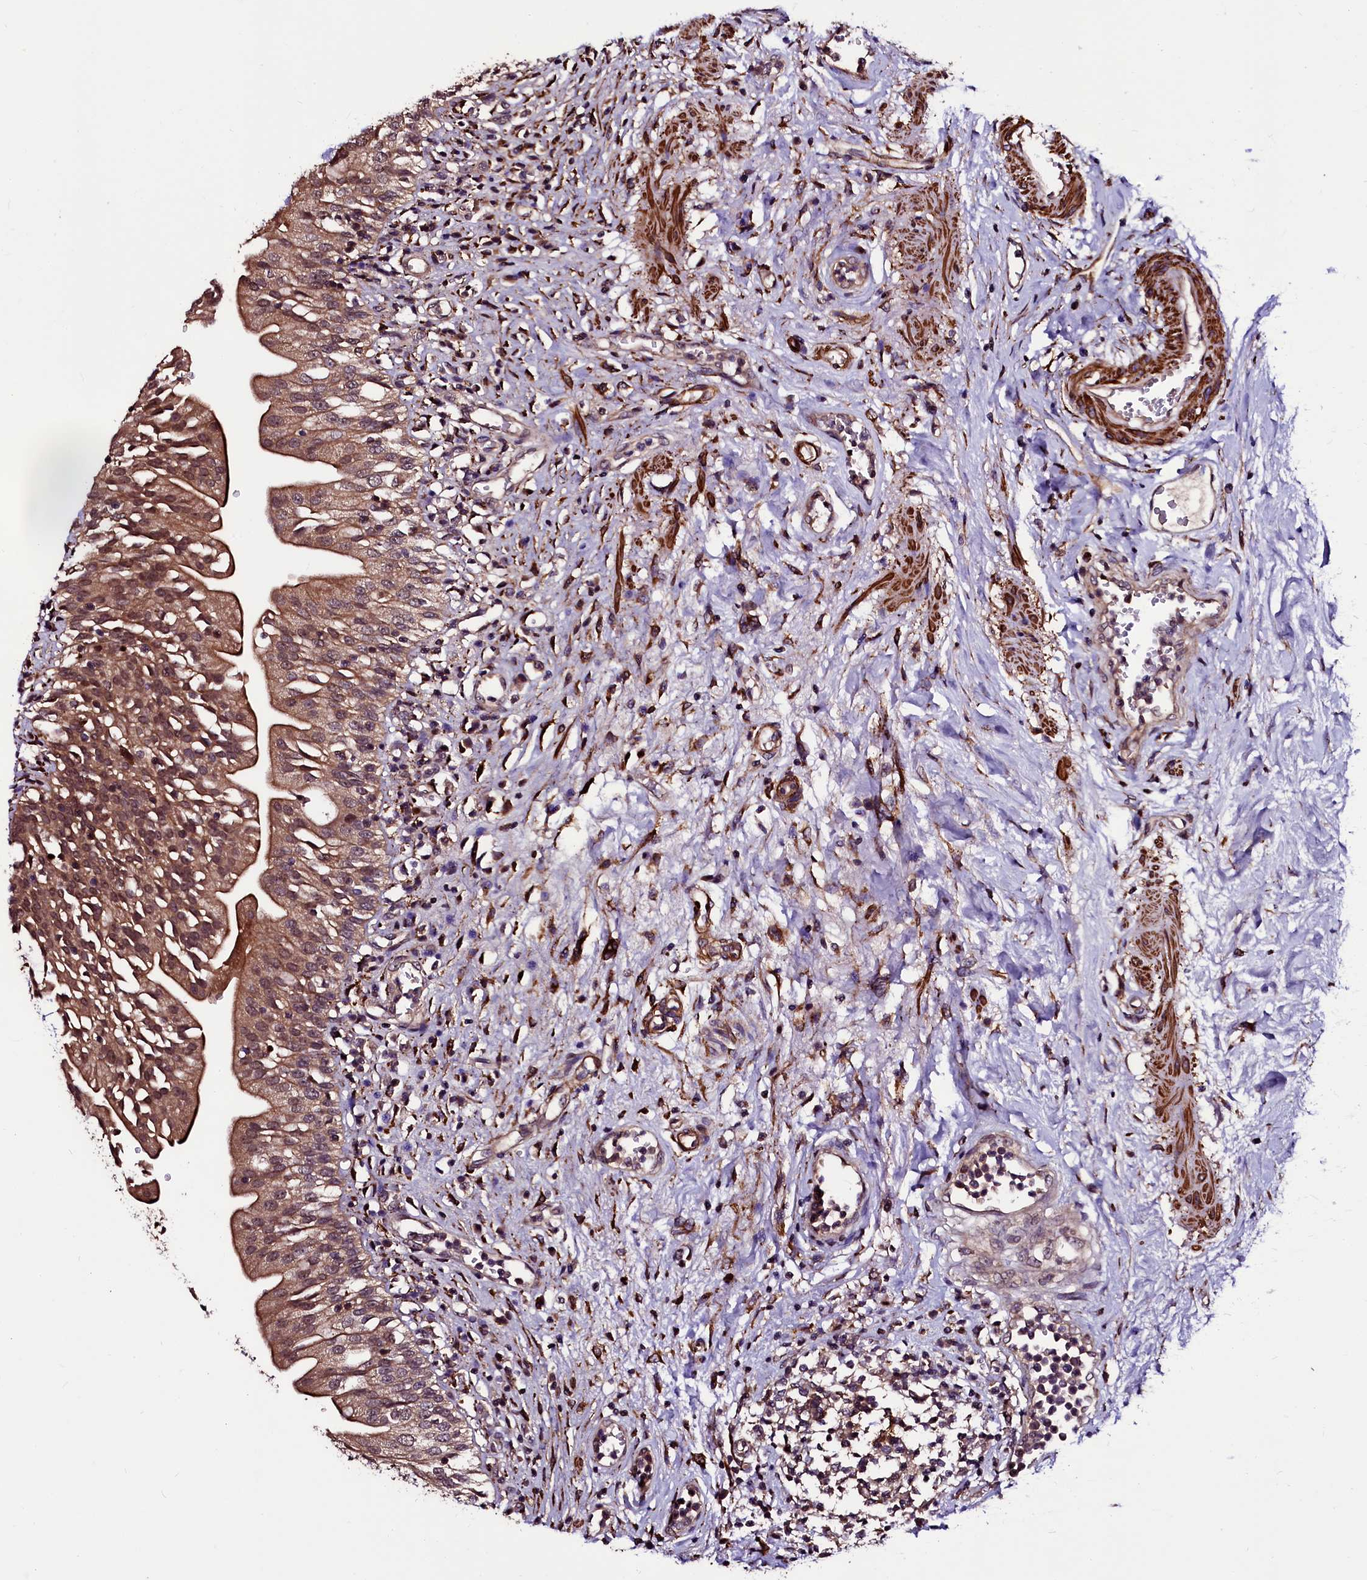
{"staining": {"intensity": "moderate", "quantity": ">75%", "location": "cytoplasmic/membranous,nuclear"}, "tissue": "urinary bladder", "cell_type": "Urothelial cells", "image_type": "normal", "snomed": [{"axis": "morphology", "description": "Normal tissue, NOS"}, {"axis": "morphology", "description": "Inflammation, NOS"}, {"axis": "topography", "description": "Urinary bladder"}], "caption": "This image reveals IHC staining of unremarkable urinary bladder, with medium moderate cytoplasmic/membranous,nuclear staining in approximately >75% of urothelial cells.", "gene": "N4BP1", "patient": {"sex": "male", "age": 63}}